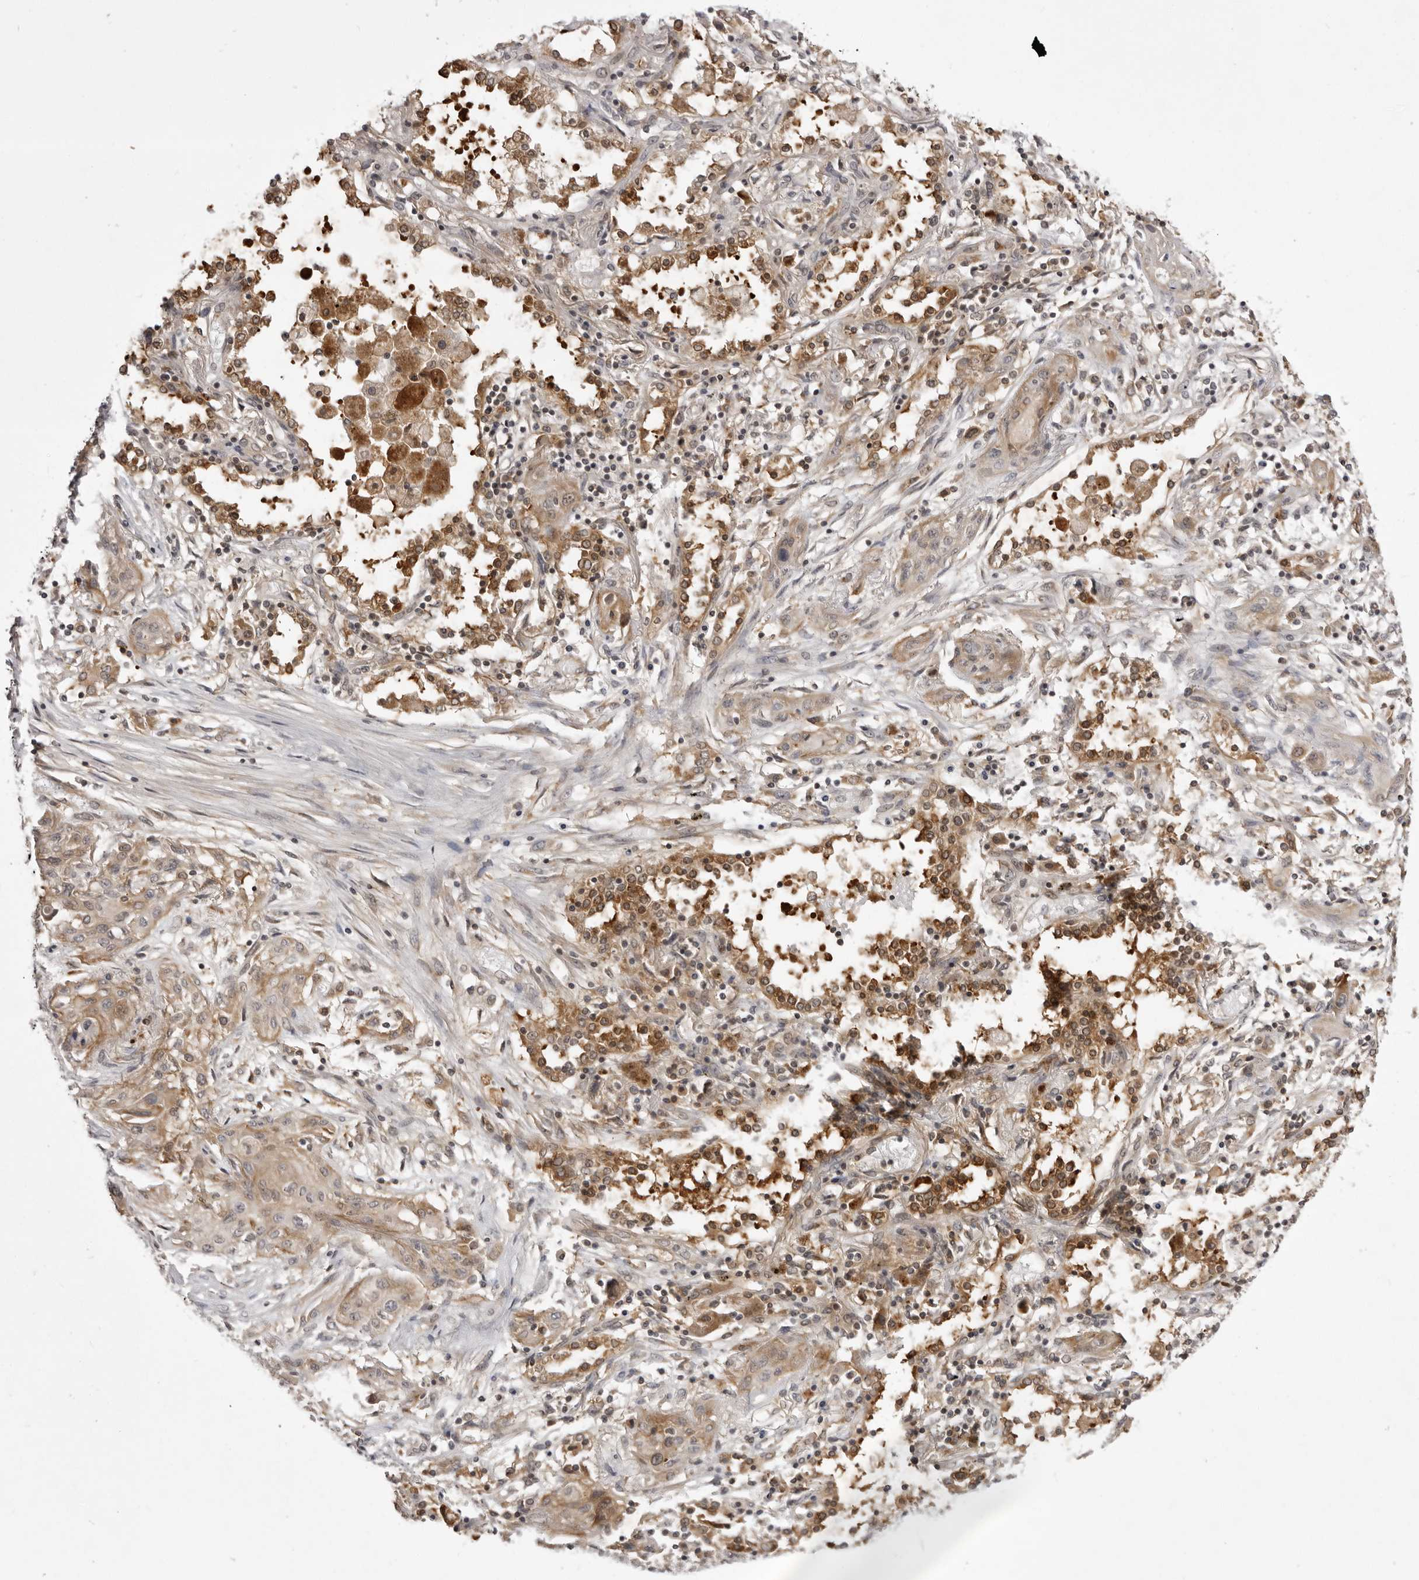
{"staining": {"intensity": "weak", "quantity": ">75%", "location": "cytoplasmic/membranous"}, "tissue": "lung cancer", "cell_type": "Tumor cells", "image_type": "cancer", "snomed": [{"axis": "morphology", "description": "Squamous cell carcinoma, NOS"}, {"axis": "topography", "description": "Lung"}], "caption": "Immunohistochemical staining of human lung cancer displays low levels of weak cytoplasmic/membranous positivity in about >75% of tumor cells.", "gene": "USP43", "patient": {"sex": "female", "age": 47}}